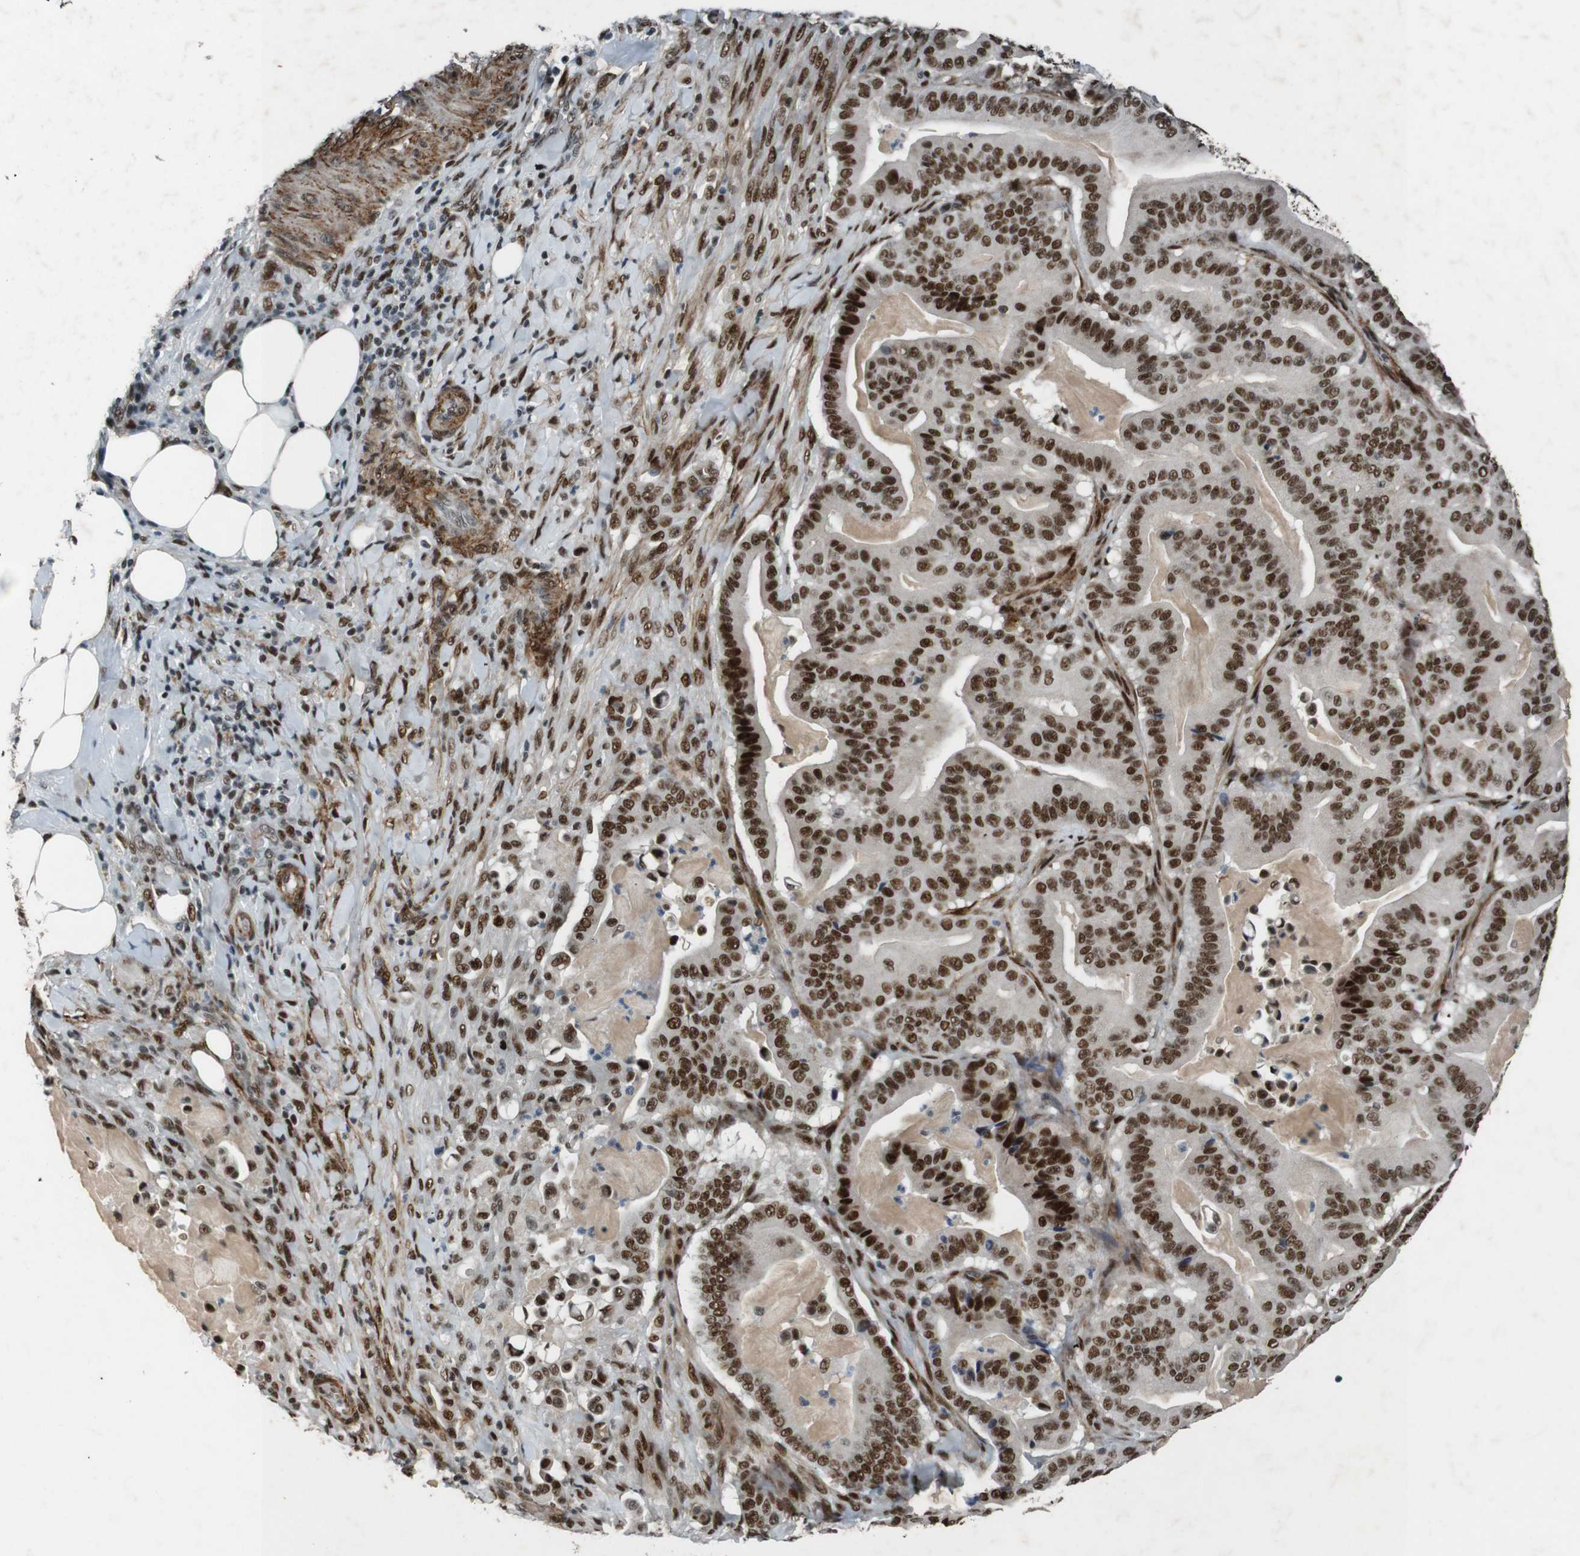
{"staining": {"intensity": "strong", "quantity": ">75%", "location": "nuclear"}, "tissue": "pancreatic cancer", "cell_type": "Tumor cells", "image_type": "cancer", "snomed": [{"axis": "morphology", "description": "Adenocarcinoma, NOS"}, {"axis": "topography", "description": "Pancreas"}], "caption": "IHC photomicrograph of human pancreatic adenocarcinoma stained for a protein (brown), which shows high levels of strong nuclear expression in about >75% of tumor cells.", "gene": "HEXIM1", "patient": {"sex": "male", "age": 63}}